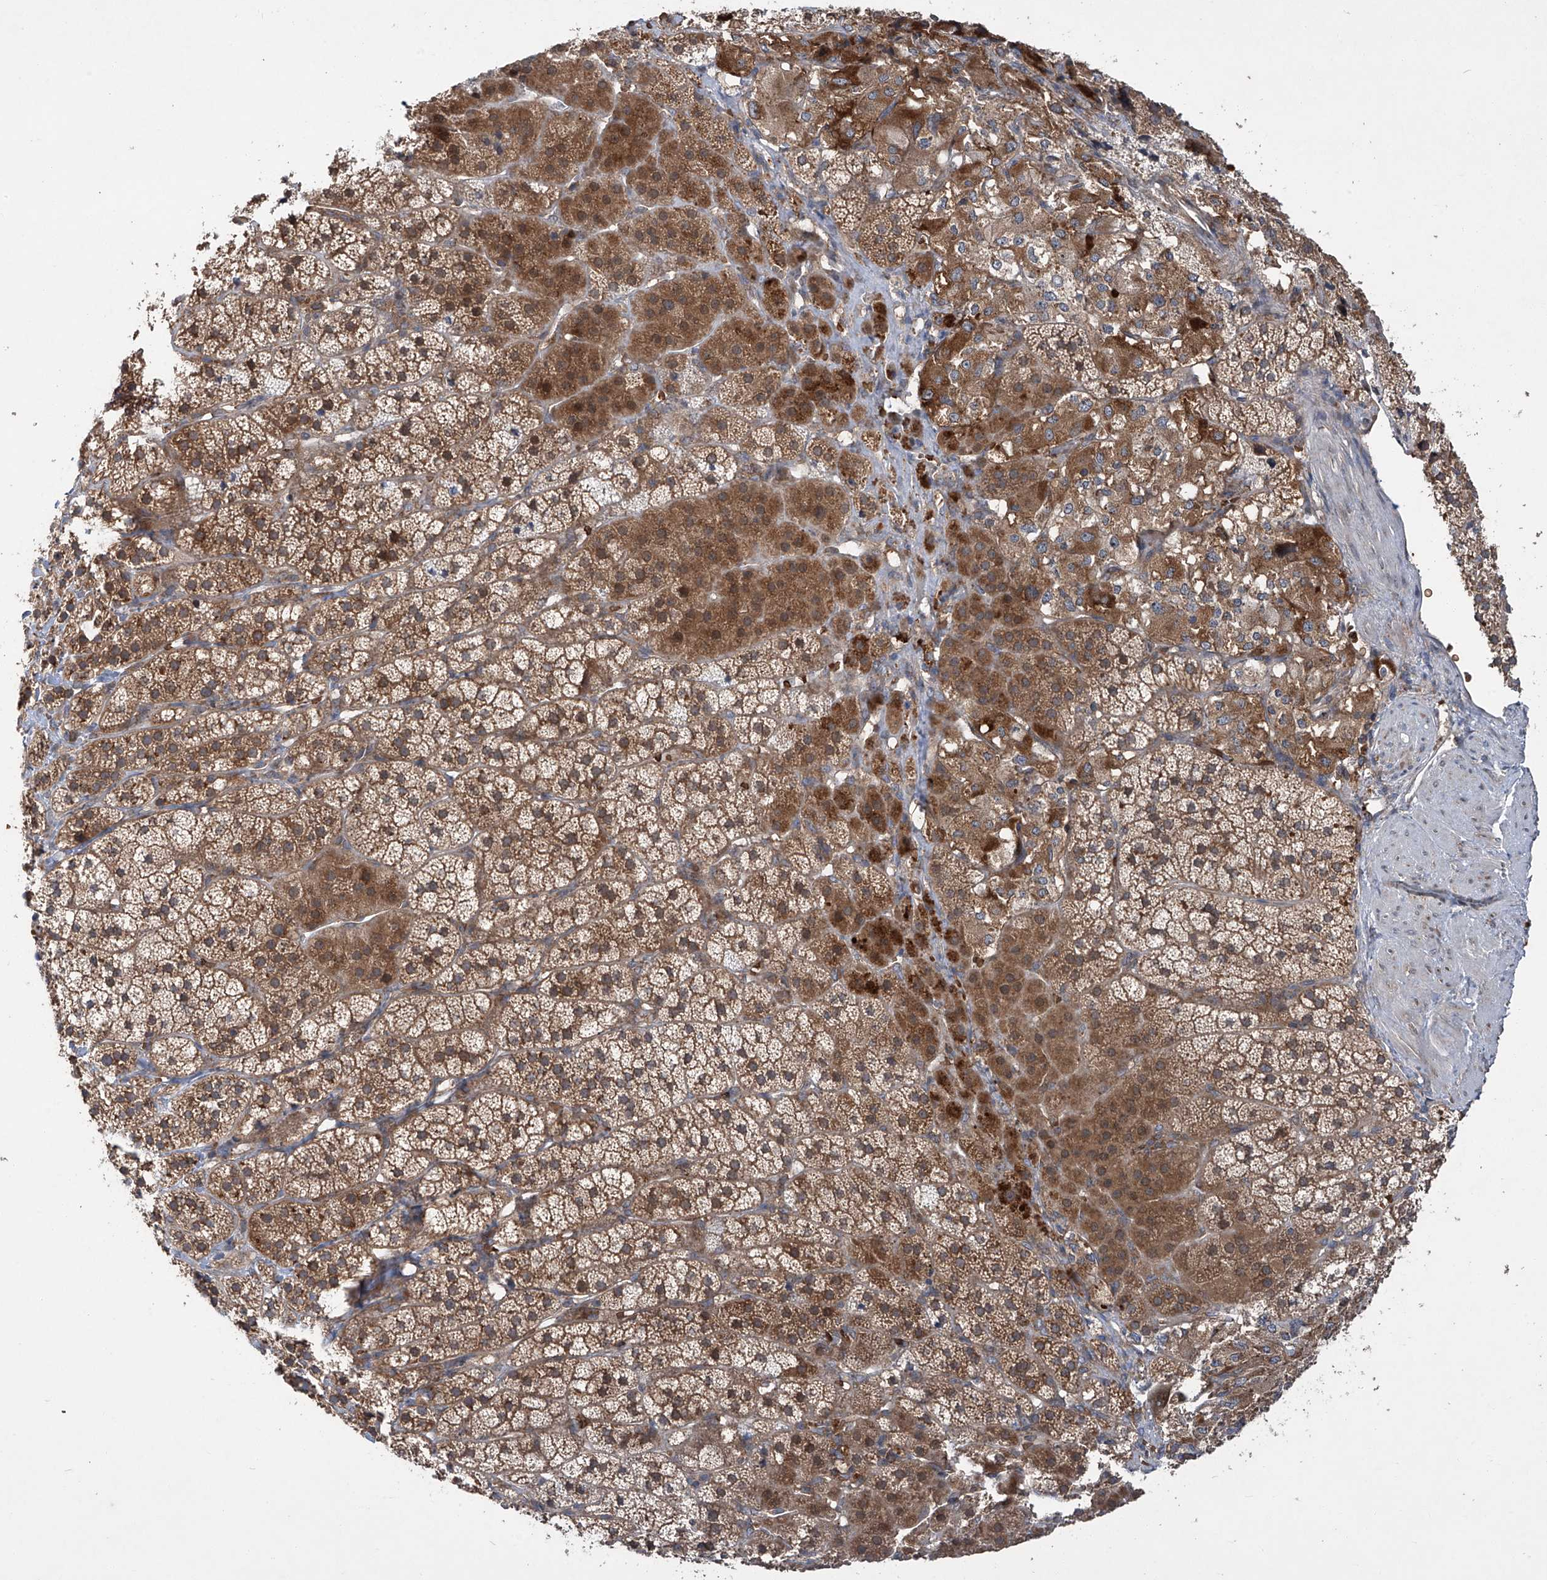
{"staining": {"intensity": "moderate", "quantity": ">75%", "location": "cytoplasmic/membranous"}, "tissue": "adrenal gland", "cell_type": "Glandular cells", "image_type": "normal", "snomed": [{"axis": "morphology", "description": "Normal tissue, NOS"}, {"axis": "topography", "description": "Adrenal gland"}], "caption": "Protein staining exhibits moderate cytoplasmic/membranous positivity in about >75% of glandular cells in unremarkable adrenal gland. Using DAB (3,3'-diaminobenzidine) (brown) and hematoxylin (blue) stains, captured at high magnification using brightfield microscopy.", "gene": "ZDHHC9", "patient": {"sex": "female", "age": 44}}